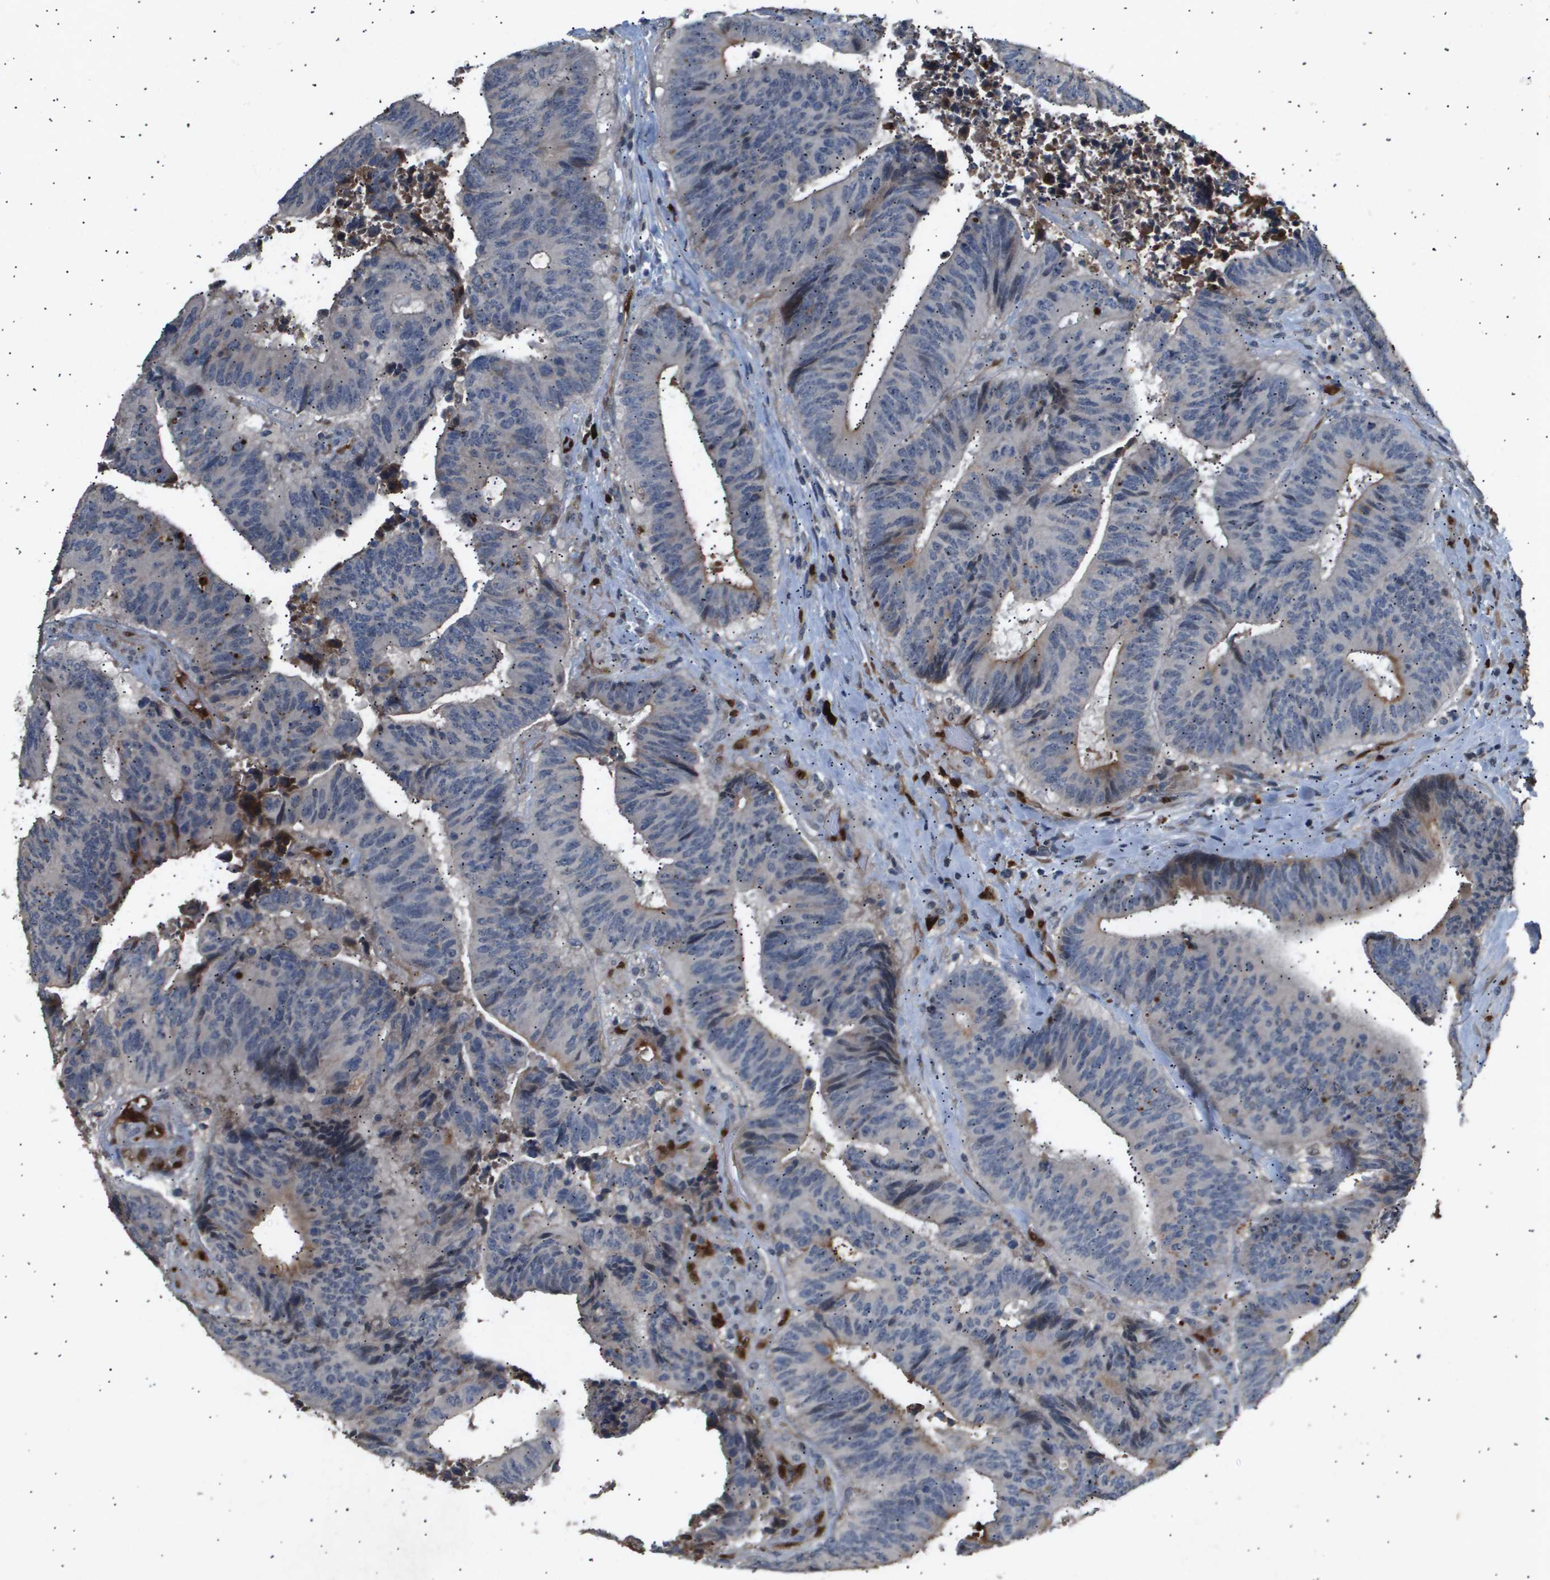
{"staining": {"intensity": "weak", "quantity": "<25%", "location": "cytoplasmic/membranous"}, "tissue": "colorectal cancer", "cell_type": "Tumor cells", "image_type": "cancer", "snomed": [{"axis": "morphology", "description": "Adenocarcinoma, NOS"}, {"axis": "topography", "description": "Rectum"}], "caption": "Human colorectal adenocarcinoma stained for a protein using immunohistochemistry (IHC) reveals no expression in tumor cells.", "gene": "ERG", "patient": {"sex": "male", "age": 72}}